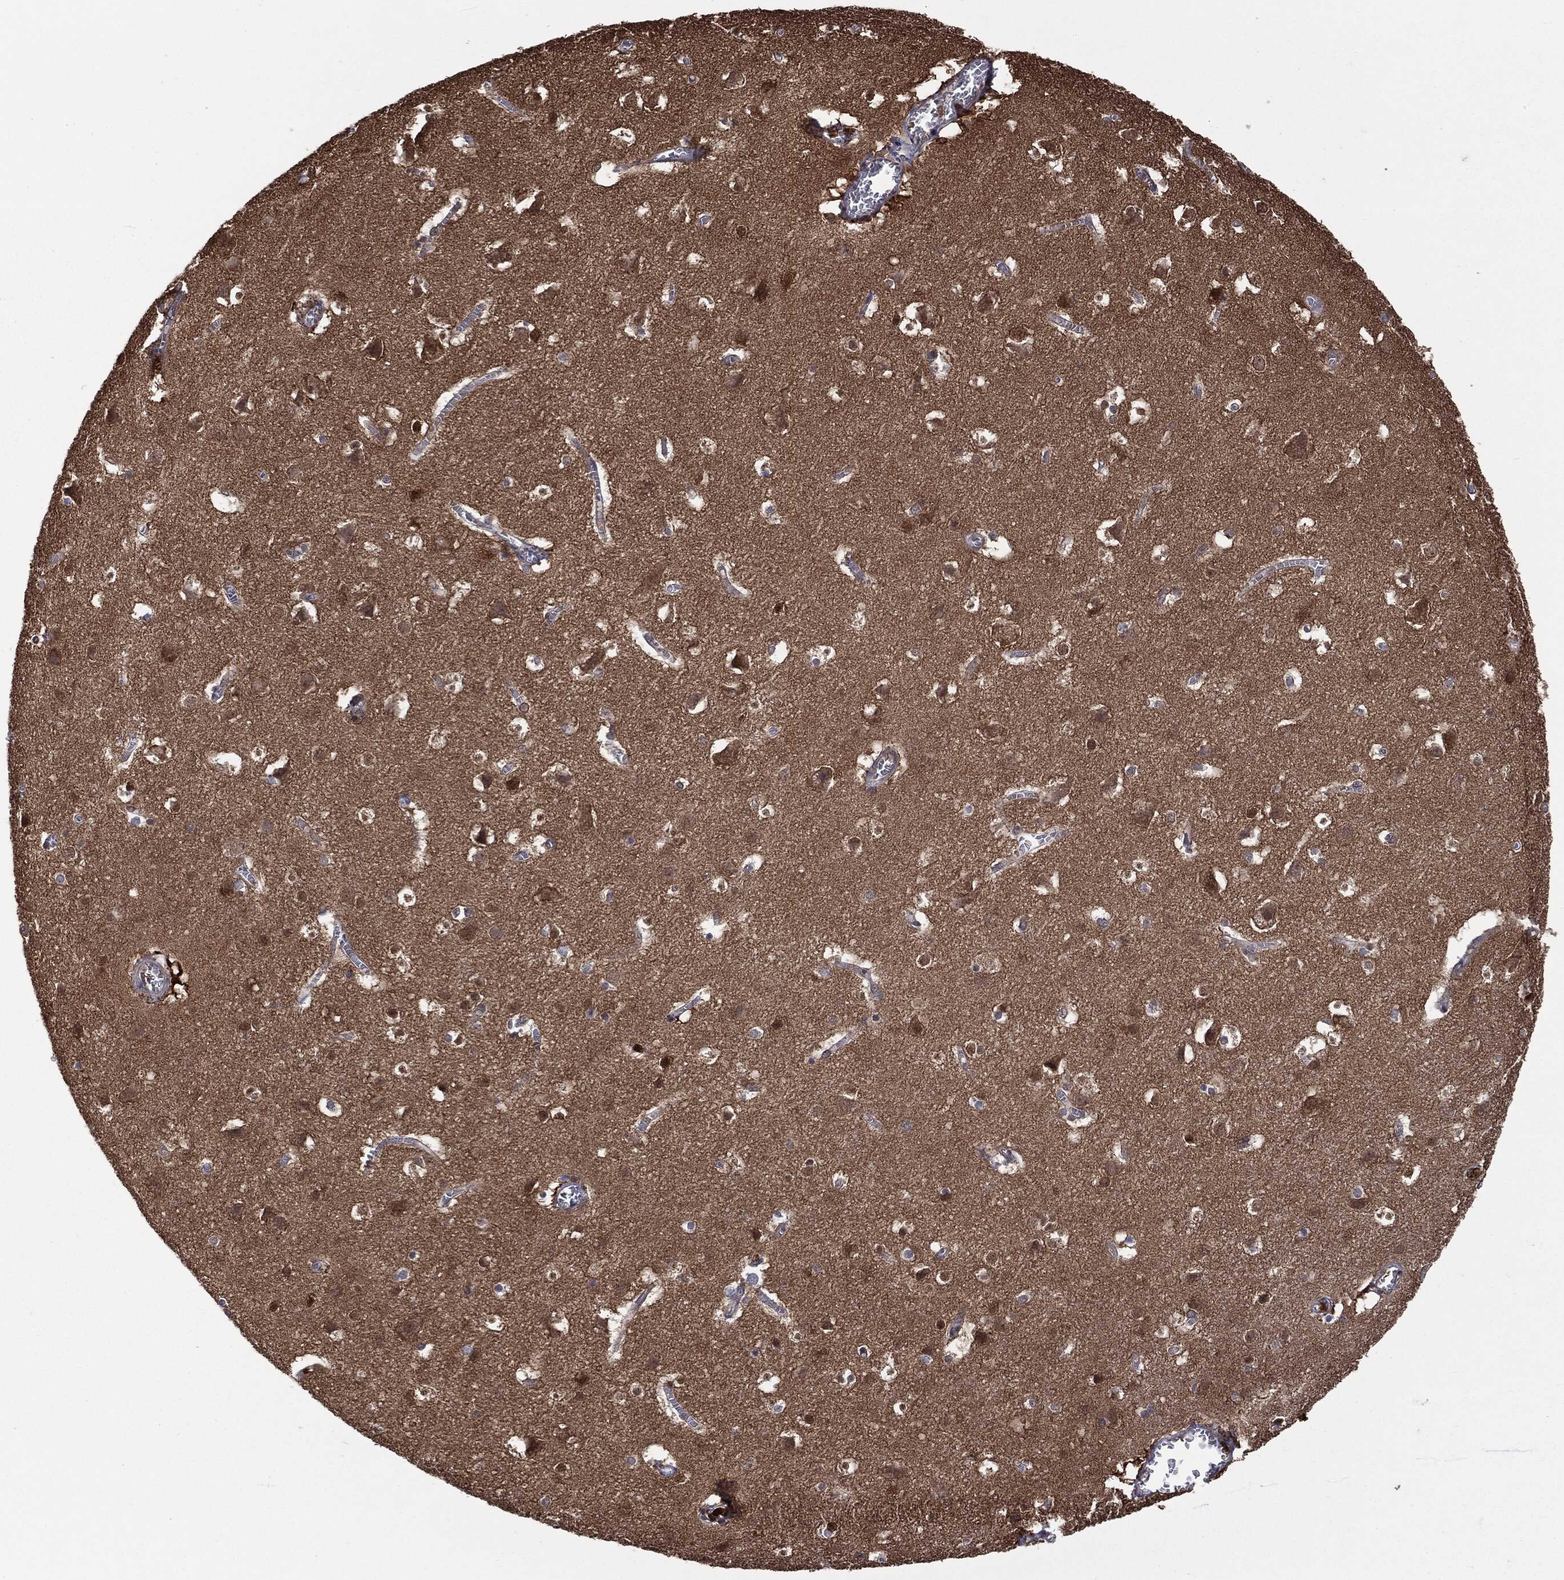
{"staining": {"intensity": "negative", "quantity": "none", "location": "none"}, "tissue": "cerebral cortex", "cell_type": "Endothelial cells", "image_type": "normal", "snomed": [{"axis": "morphology", "description": "Normal tissue, NOS"}, {"axis": "topography", "description": "Cerebral cortex"}], "caption": "Immunohistochemical staining of normal human cerebral cortex reveals no significant staining in endothelial cells.", "gene": "GPI", "patient": {"sex": "male", "age": 59}}